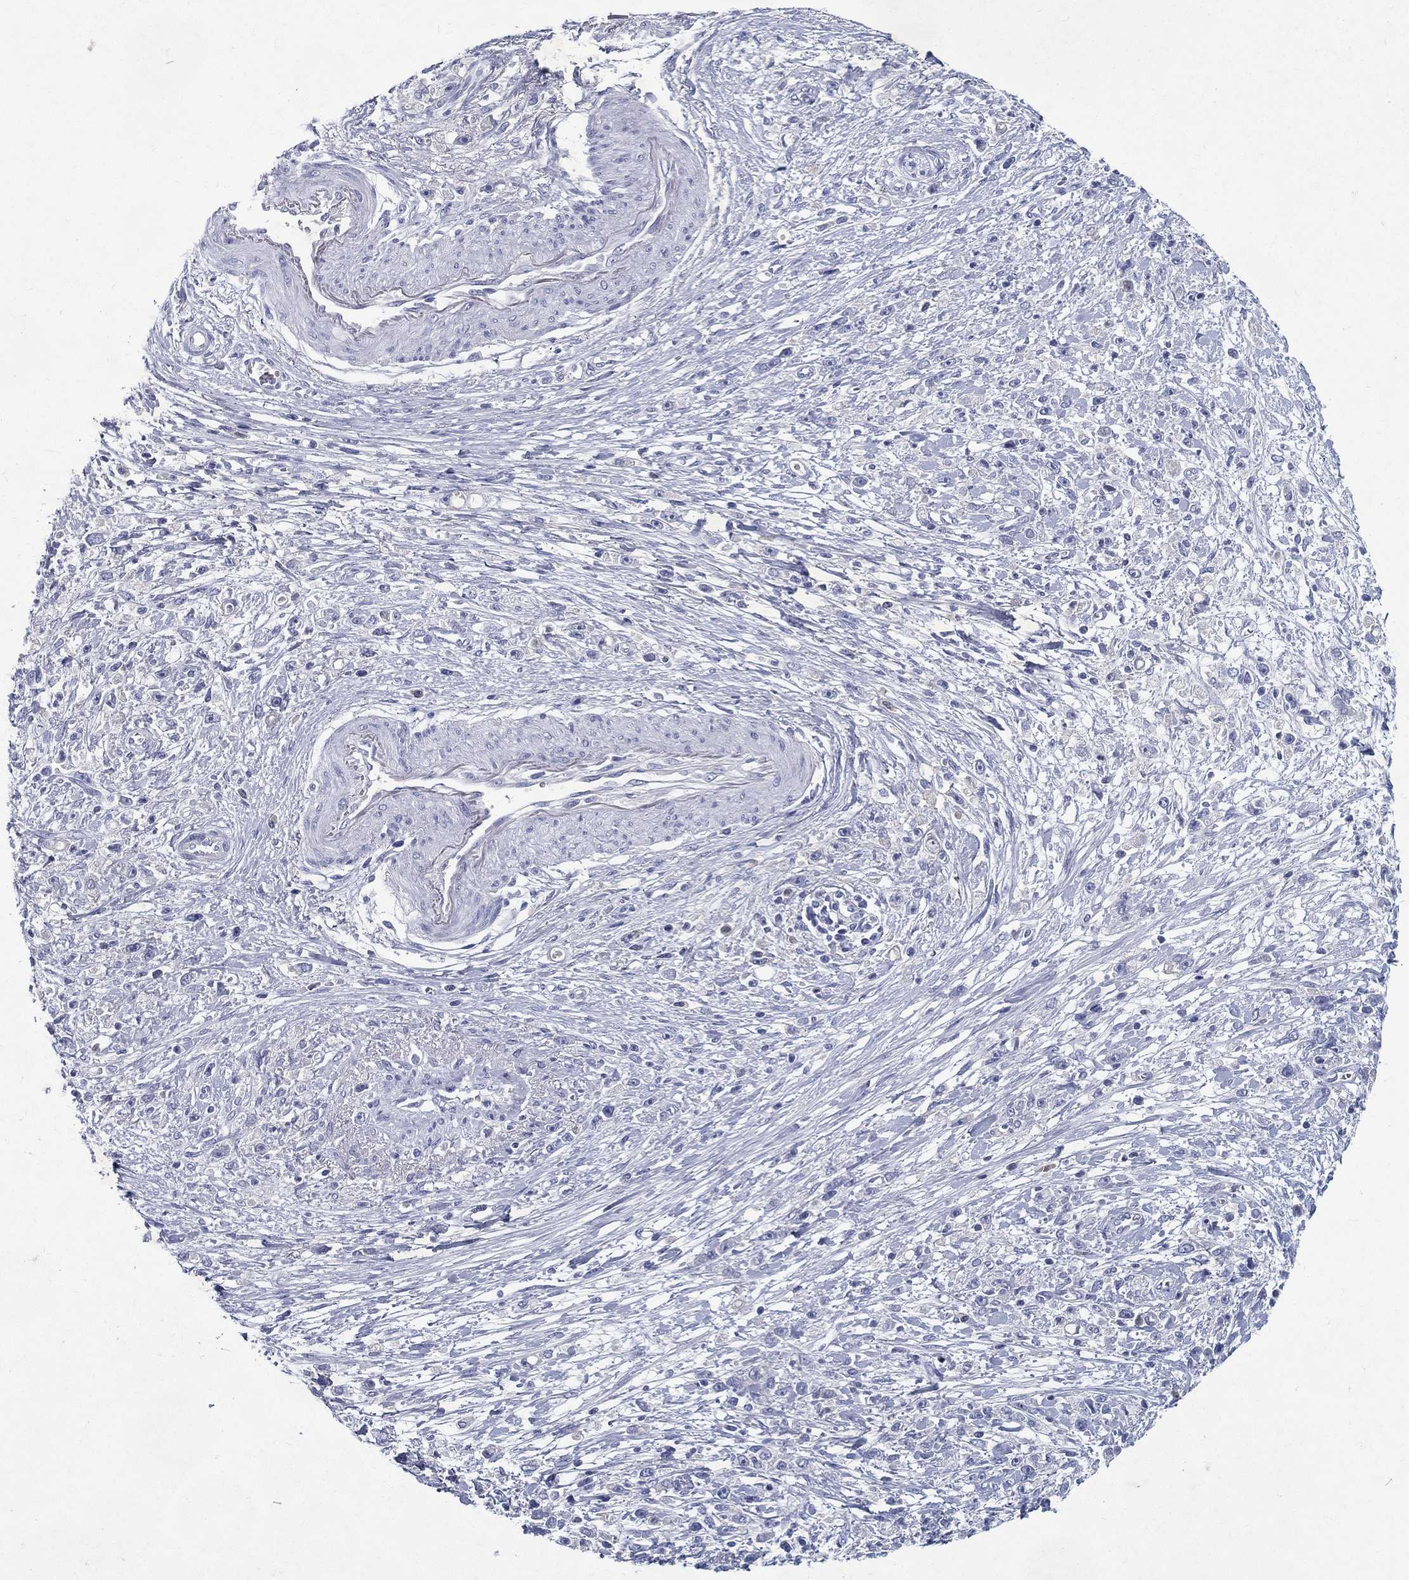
{"staining": {"intensity": "negative", "quantity": "none", "location": "none"}, "tissue": "stomach cancer", "cell_type": "Tumor cells", "image_type": "cancer", "snomed": [{"axis": "morphology", "description": "Adenocarcinoma, NOS"}, {"axis": "topography", "description": "Stomach"}], "caption": "The immunohistochemistry (IHC) photomicrograph has no significant expression in tumor cells of stomach adenocarcinoma tissue.", "gene": "RGS13", "patient": {"sex": "female", "age": 59}}